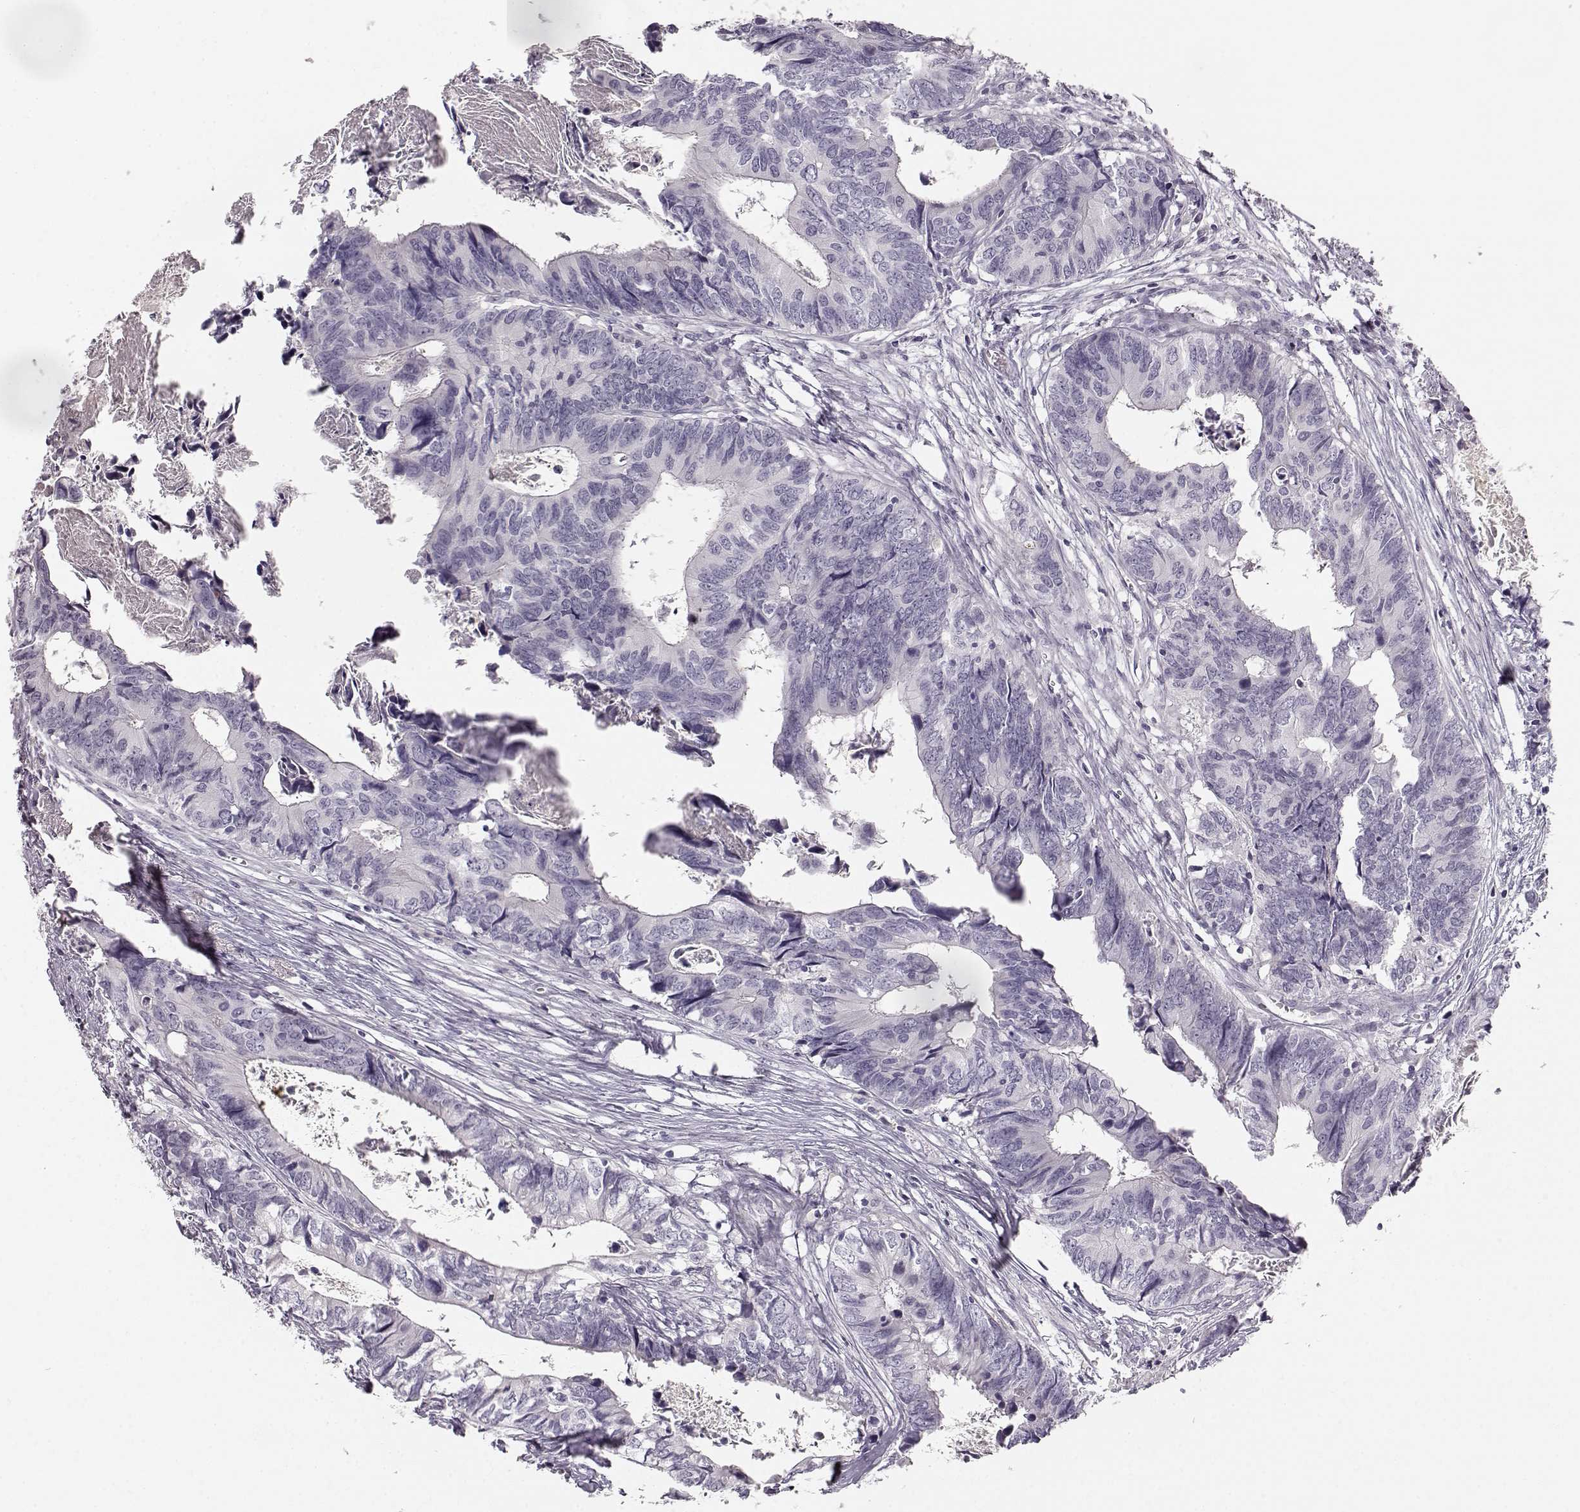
{"staining": {"intensity": "negative", "quantity": "none", "location": "none"}, "tissue": "colorectal cancer", "cell_type": "Tumor cells", "image_type": "cancer", "snomed": [{"axis": "morphology", "description": "Adenocarcinoma, NOS"}, {"axis": "topography", "description": "Colon"}], "caption": "Immunohistochemical staining of colorectal adenocarcinoma reveals no significant positivity in tumor cells.", "gene": "KIAA0319", "patient": {"sex": "female", "age": 82}}